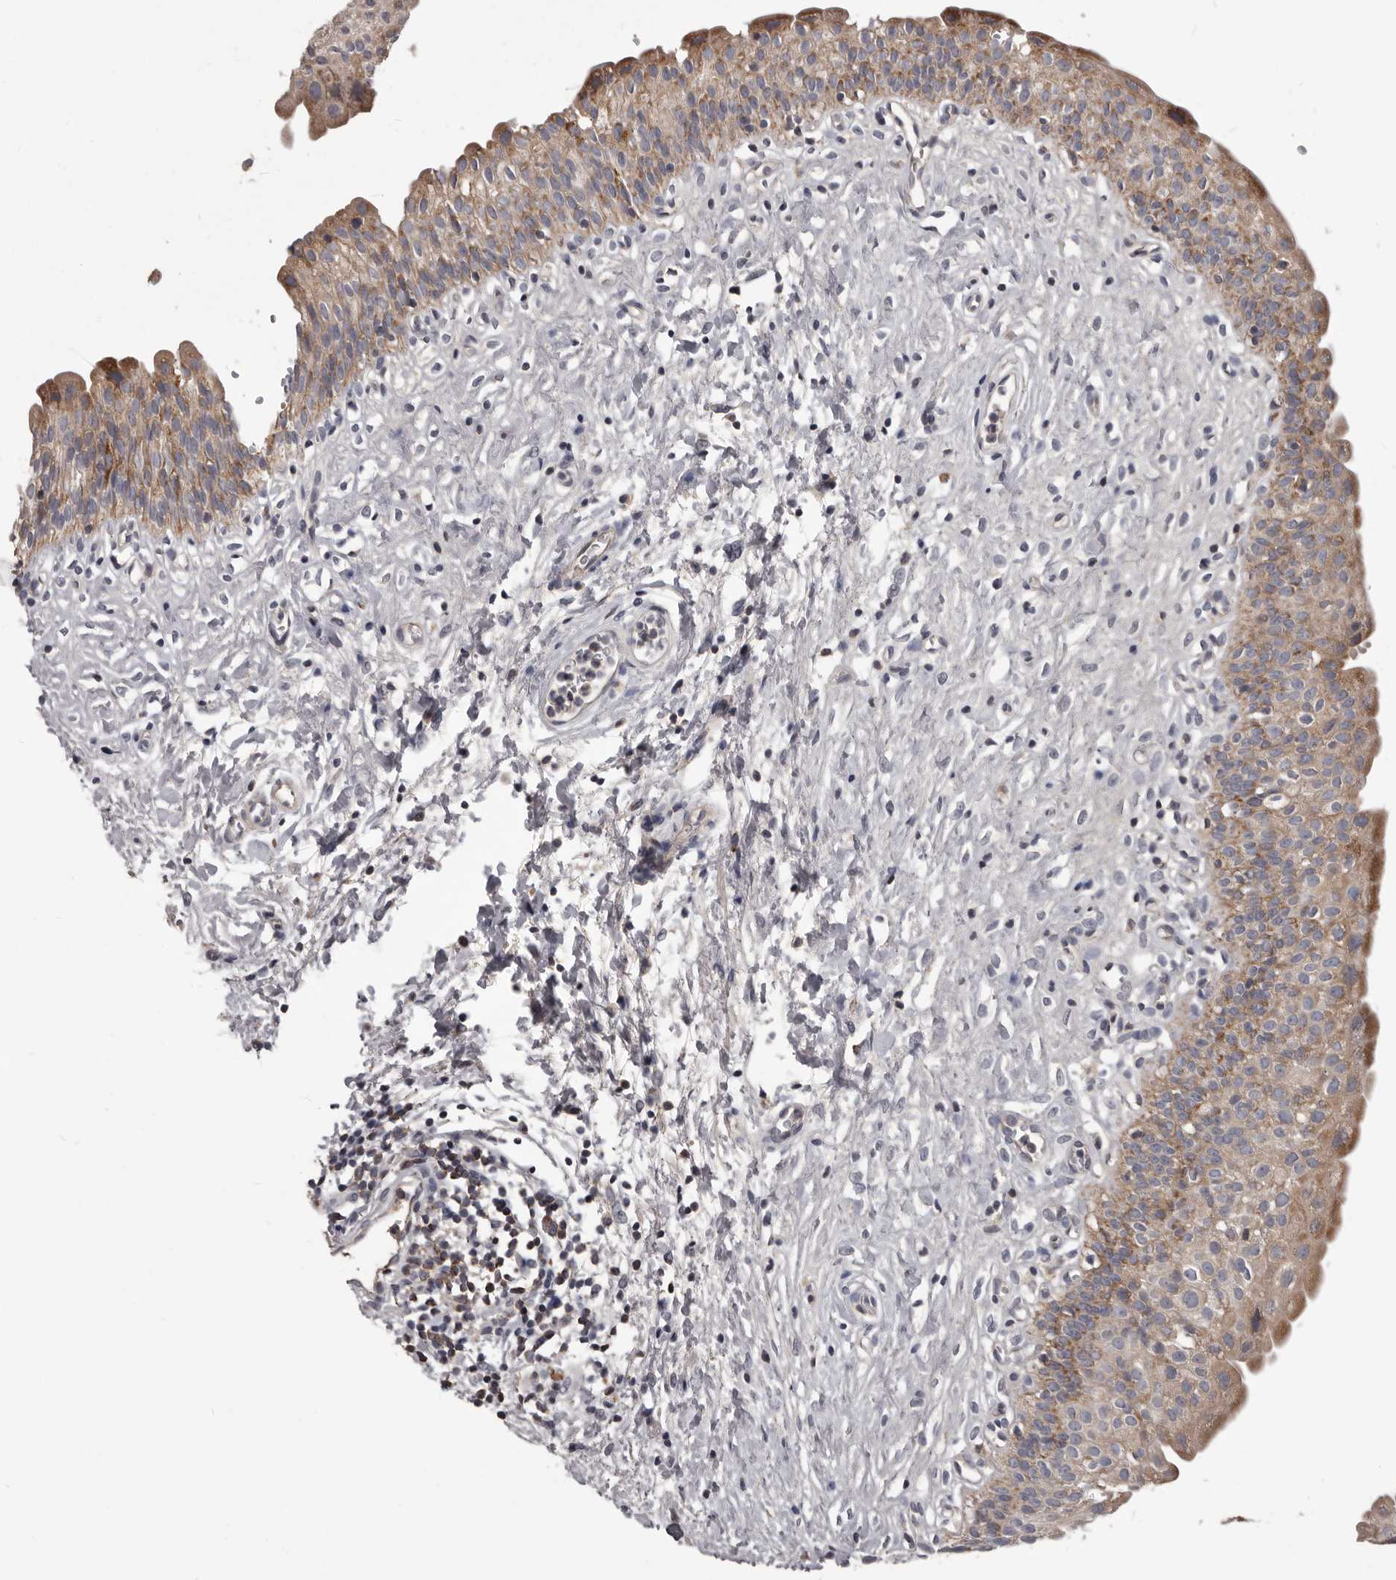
{"staining": {"intensity": "moderate", "quantity": ">75%", "location": "cytoplasmic/membranous"}, "tissue": "urinary bladder", "cell_type": "Urothelial cells", "image_type": "normal", "snomed": [{"axis": "morphology", "description": "Normal tissue, NOS"}, {"axis": "topography", "description": "Urinary bladder"}], "caption": "Brown immunohistochemical staining in normal human urinary bladder shows moderate cytoplasmic/membranous expression in about >75% of urothelial cells.", "gene": "ALDH5A1", "patient": {"sex": "male", "age": 51}}